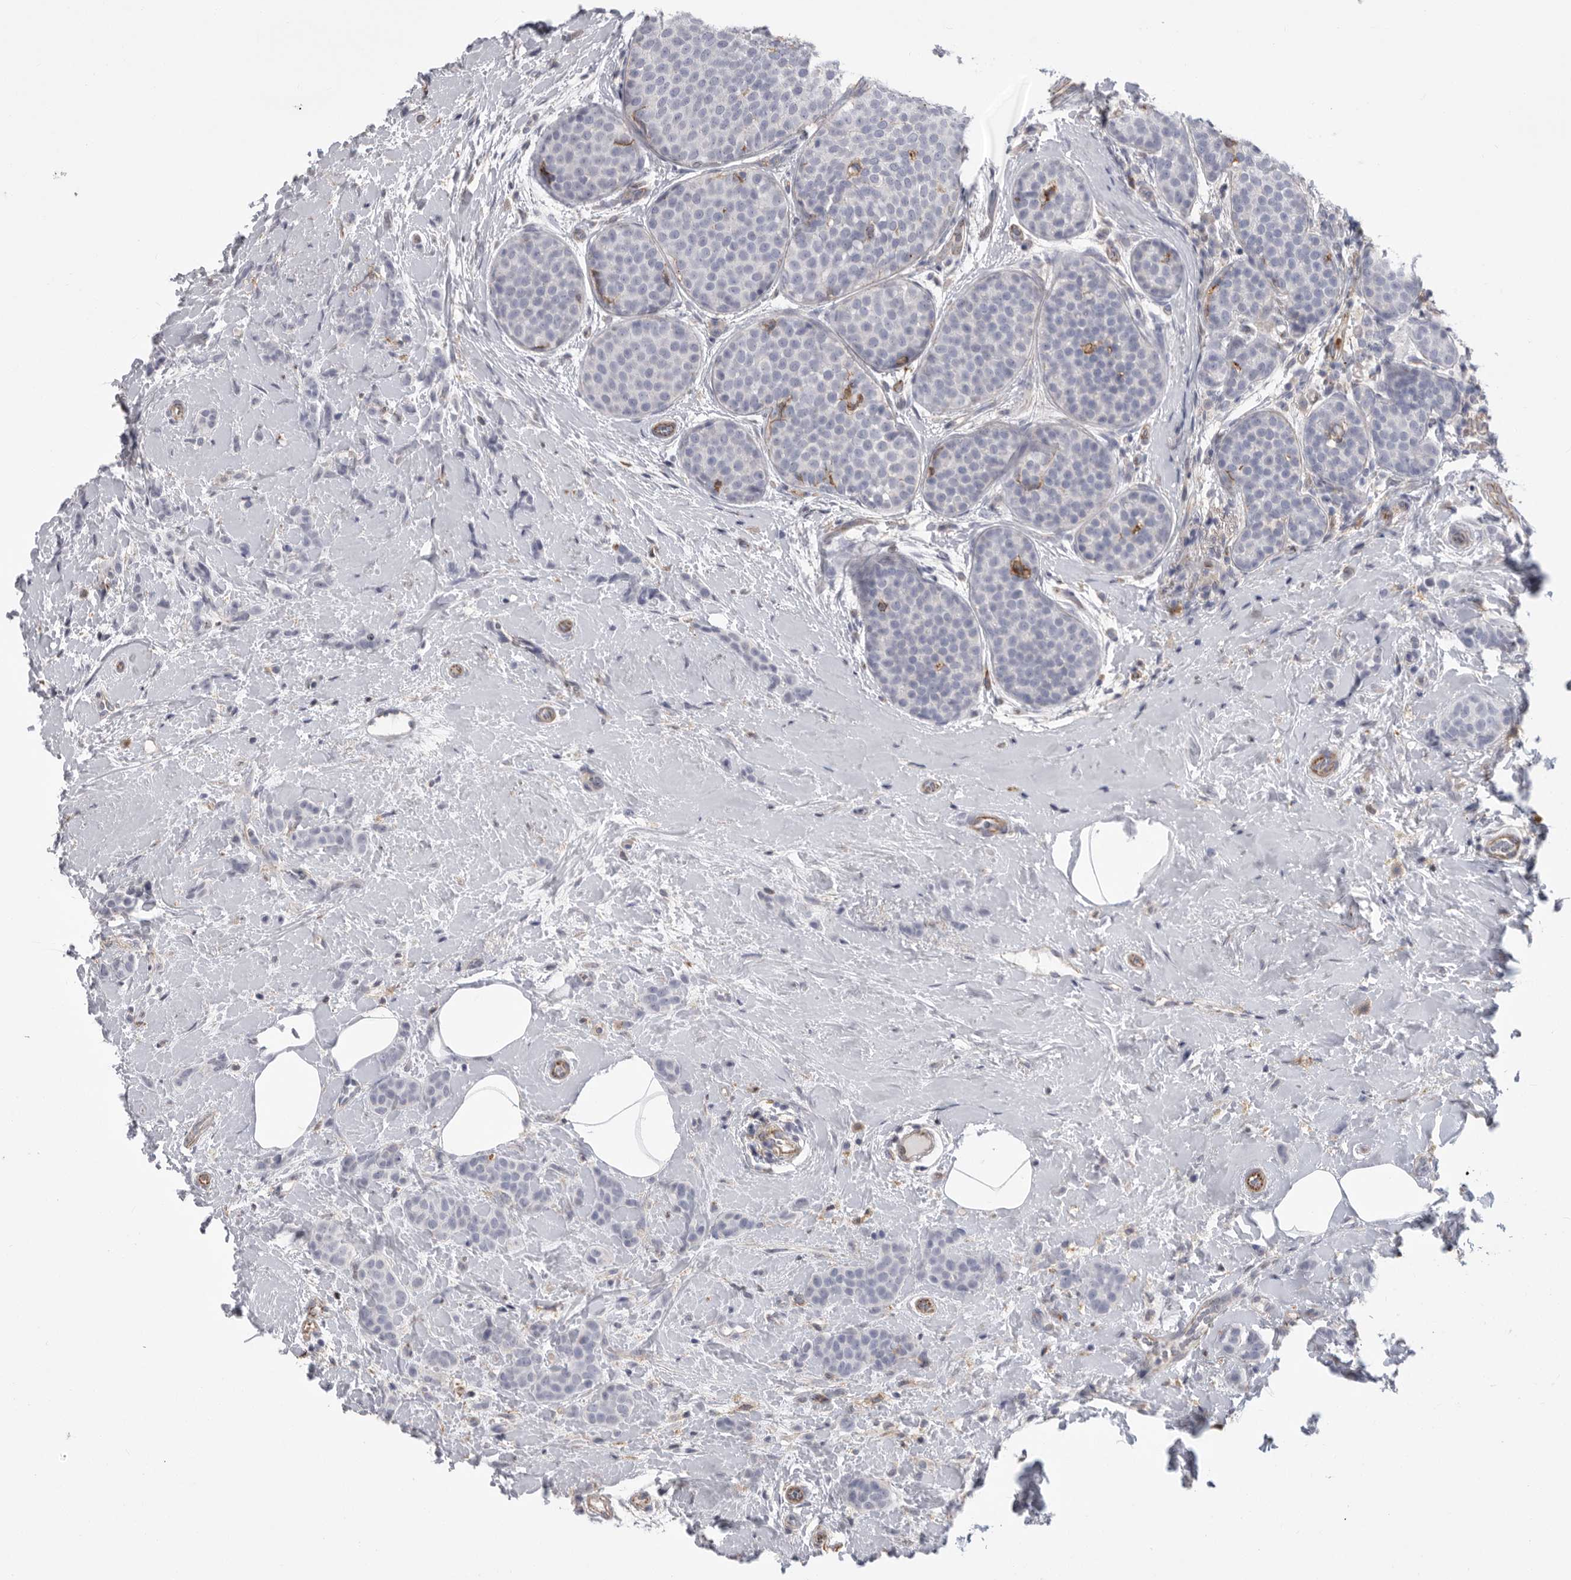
{"staining": {"intensity": "negative", "quantity": "none", "location": "none"}, "tissue": "breast cancer", "cell_type": "Tumor cells", "image_type": "cancer", "snomed": [{"axis": "morphology", "description": "Lobular carcinoma, in situ"}, {"axis": "morphology", "description": "Lobular carcinoma"}, {"axis": "topography", "description": "Breast"}], "caption": "An IHC micrograph of breast cancer (lobular carcinoma) is shown. There is no staining in tumor cells of breast cancer (lobular carcinoma).", "gene": "SIGLEC10", "patient": {"sex": "female", "age": 41}}